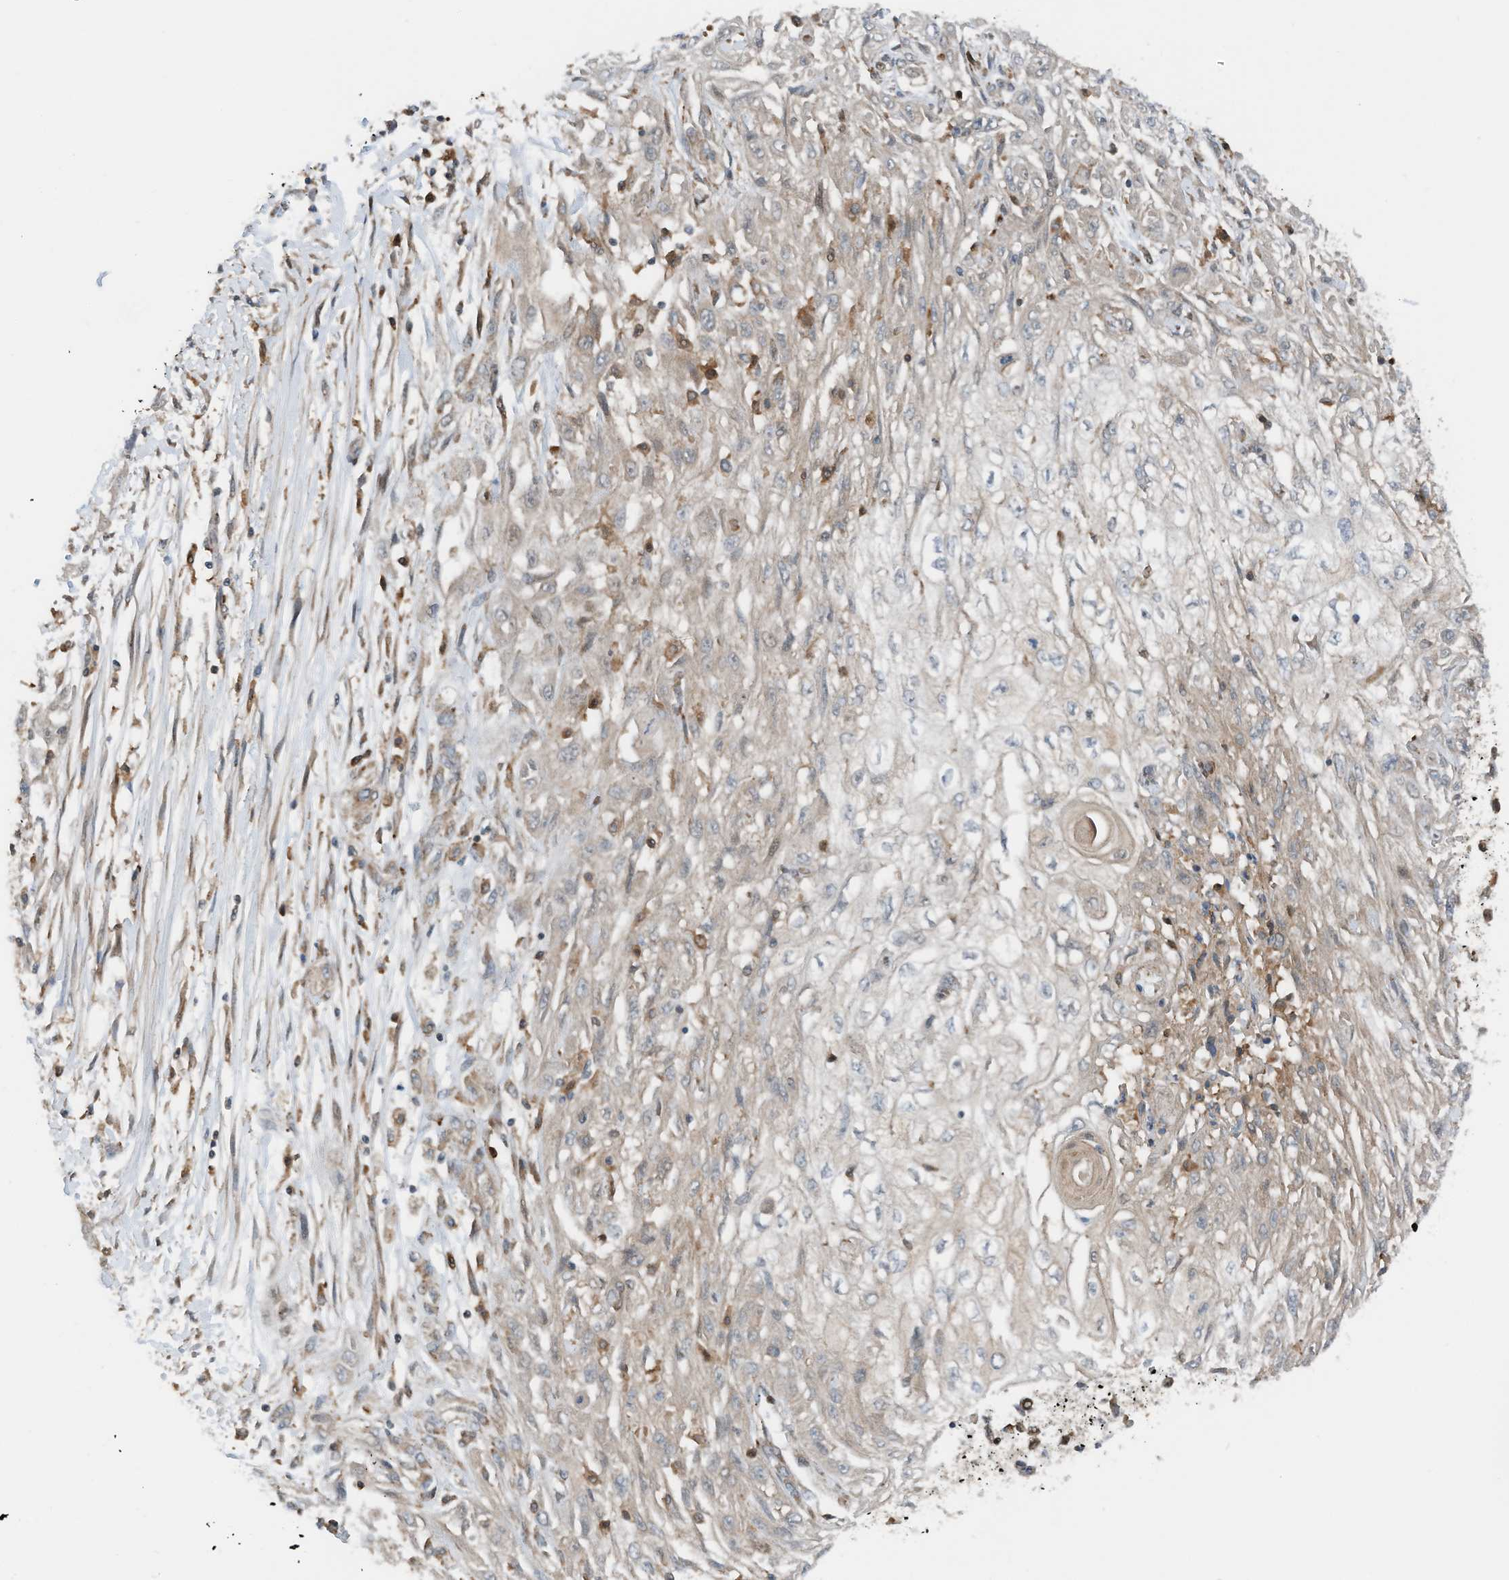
{"staining": {"intensity": "weak", "quantity": "<25%", "location": "cytoplasmic/membranous"}, "tissue": "skin cancer", "cell_type": "Tumor cells", "image_type": "cancer", "snomed": [{"axis": "morphology", "description": "Squamous cell carcinoma, NOS"}, {"axis": "morphology", "description": "Squamous cell carcinoma, metastatic, NOS"}, {"axis": "topography", "description": "Skin"}, {"axis": "topography", "description": "Lymph node"}], "caption": "A high-resolution image shows immunohistochemistry (IHC) staining of skin cancer, which reveals no significant staining in tumor cells.", "gene": "RMND1", "patient": {"sex": "male", "age": 75}}